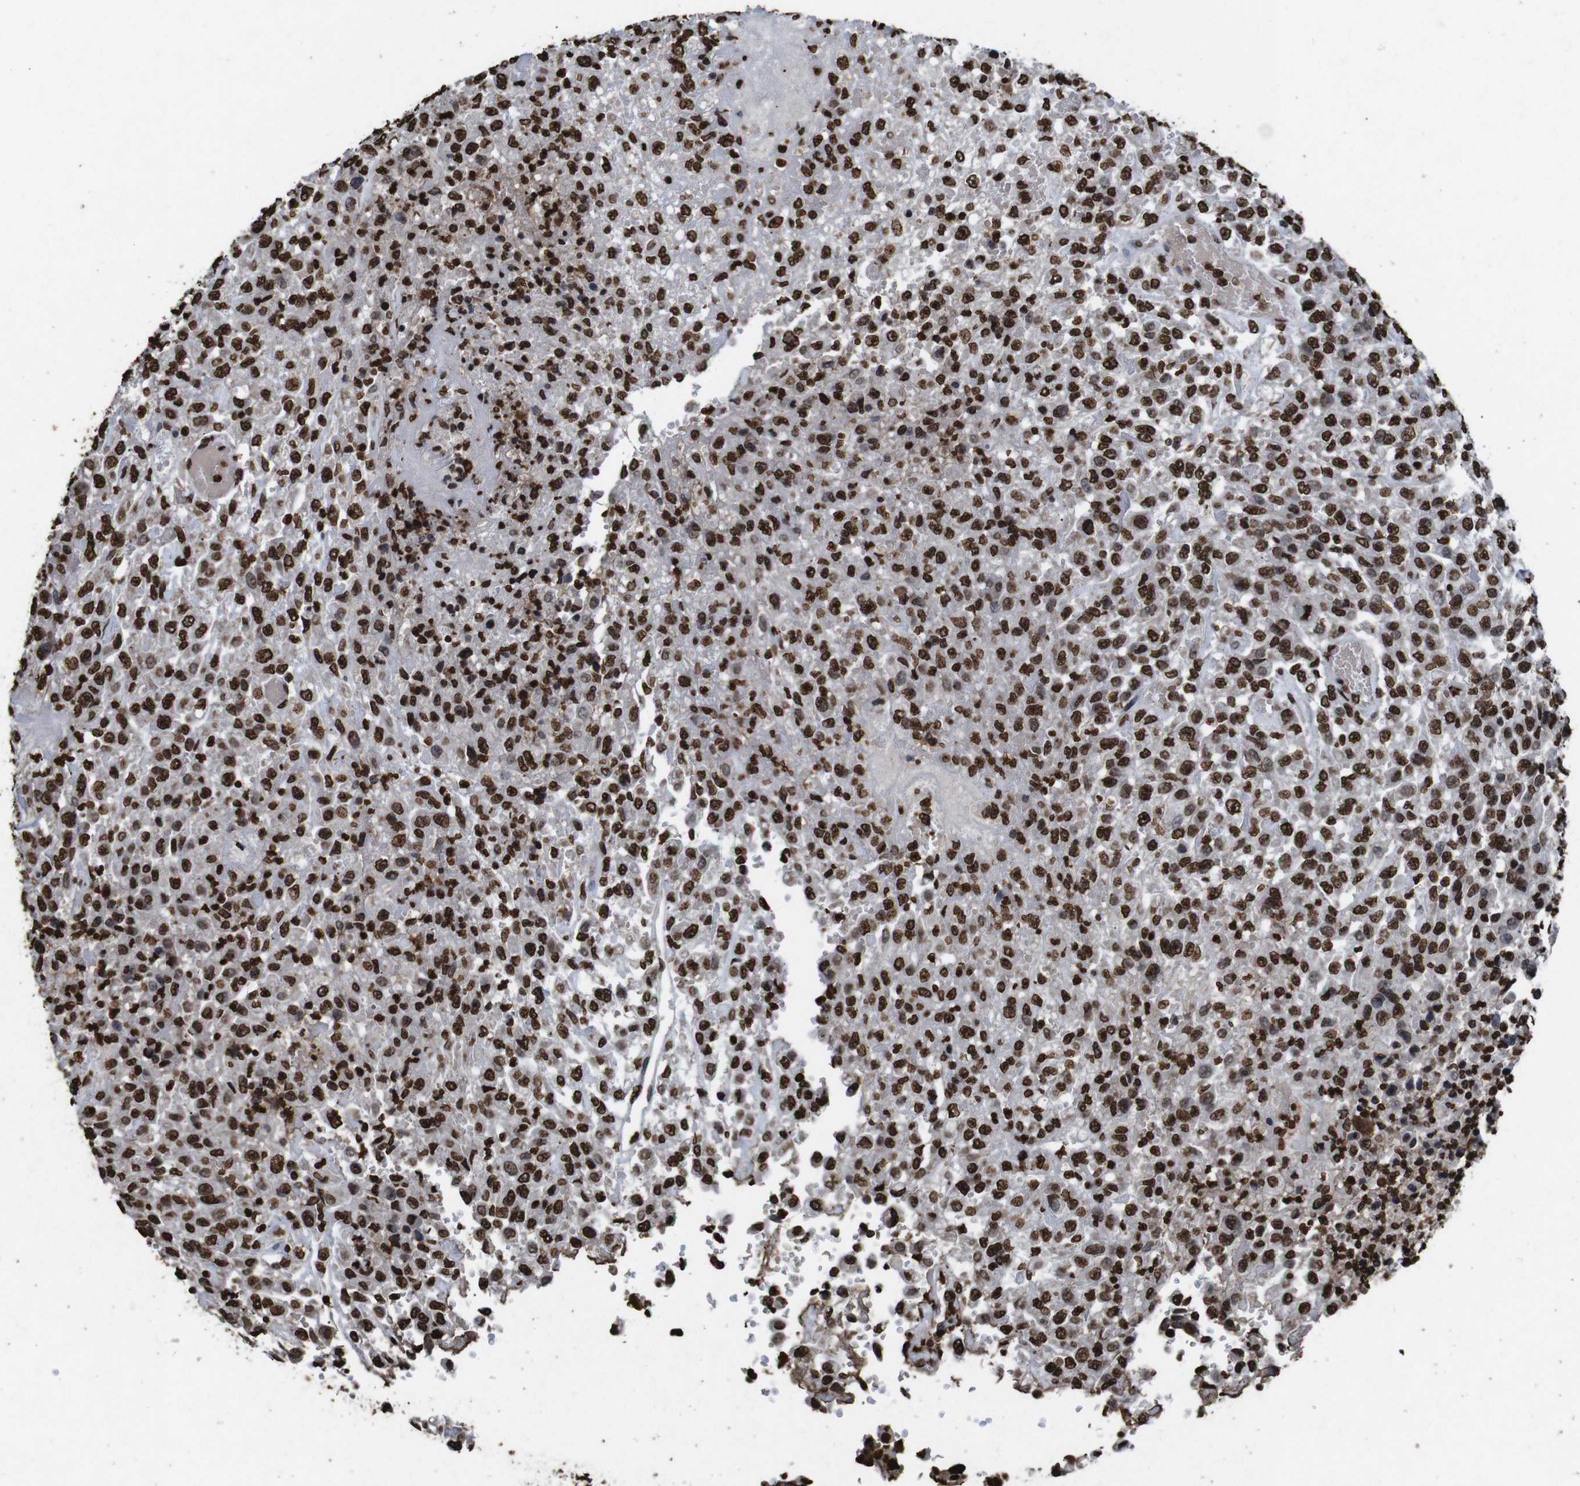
{"staining": {"intensity": "strong", "quantity": ">75%", "location": "nuclear"}, "tissue": "urothelial cancer", "cell_type": "Tumor cells", "image_type": "cancer", "snomed": [{"axis": "morphology", "description": "Urothelial carcinoma, High grade"}, {"axis": "topography", "description": "Urinary bladder"}], "caption": "DAB immunohistochemical staining of human high-grade urothelial carcinoma shows strong nuclear protein staining in approximately >75% of tumor cells.", "gene": "MDM2", "patient": {"sex": "male", "age": 46}}